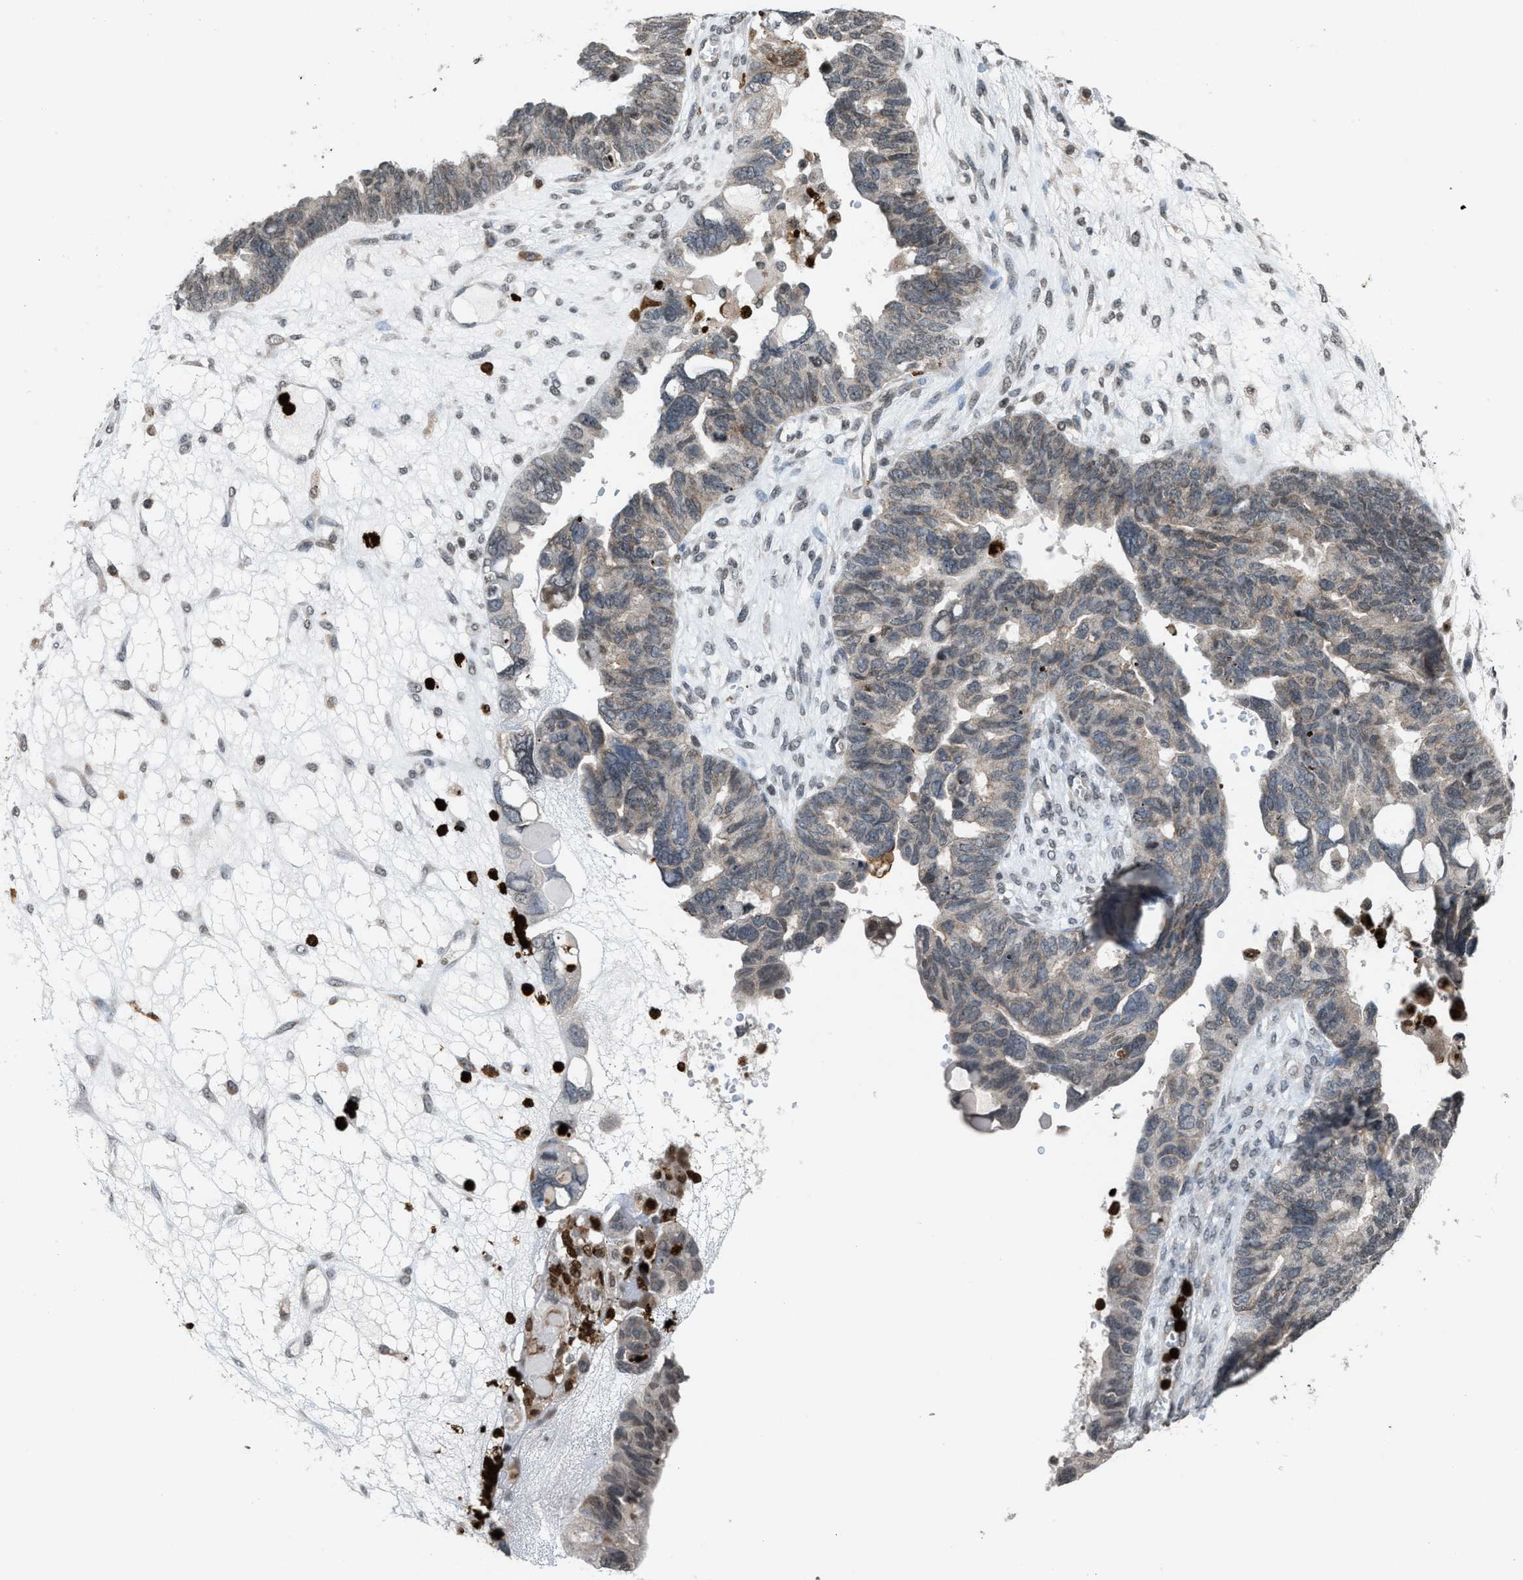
{"staining": {"intensity": "weak", "quantity": "<25%", "location": "cytoplasmic/membranous"}, "tissue": "ovarian cancer", "cell_type": "Tumor cells", "image_type": "cancer", "snomed": [{"axis": "morphology", "description": "Cystadenocarcinoma, serous, NOS"}, {"axis": "topography", "description": "Ovary"}], "caption": "Tumor cells show no significant positivity in ovarian cancer. The staining was performed using DAB to visualize the protein expression in brown, while the nuclei were stained in blue with hematoxylin (Magnification: 20x).", "gene": "PRUNE2", "patient": {"sex": "female", "age": 79}}